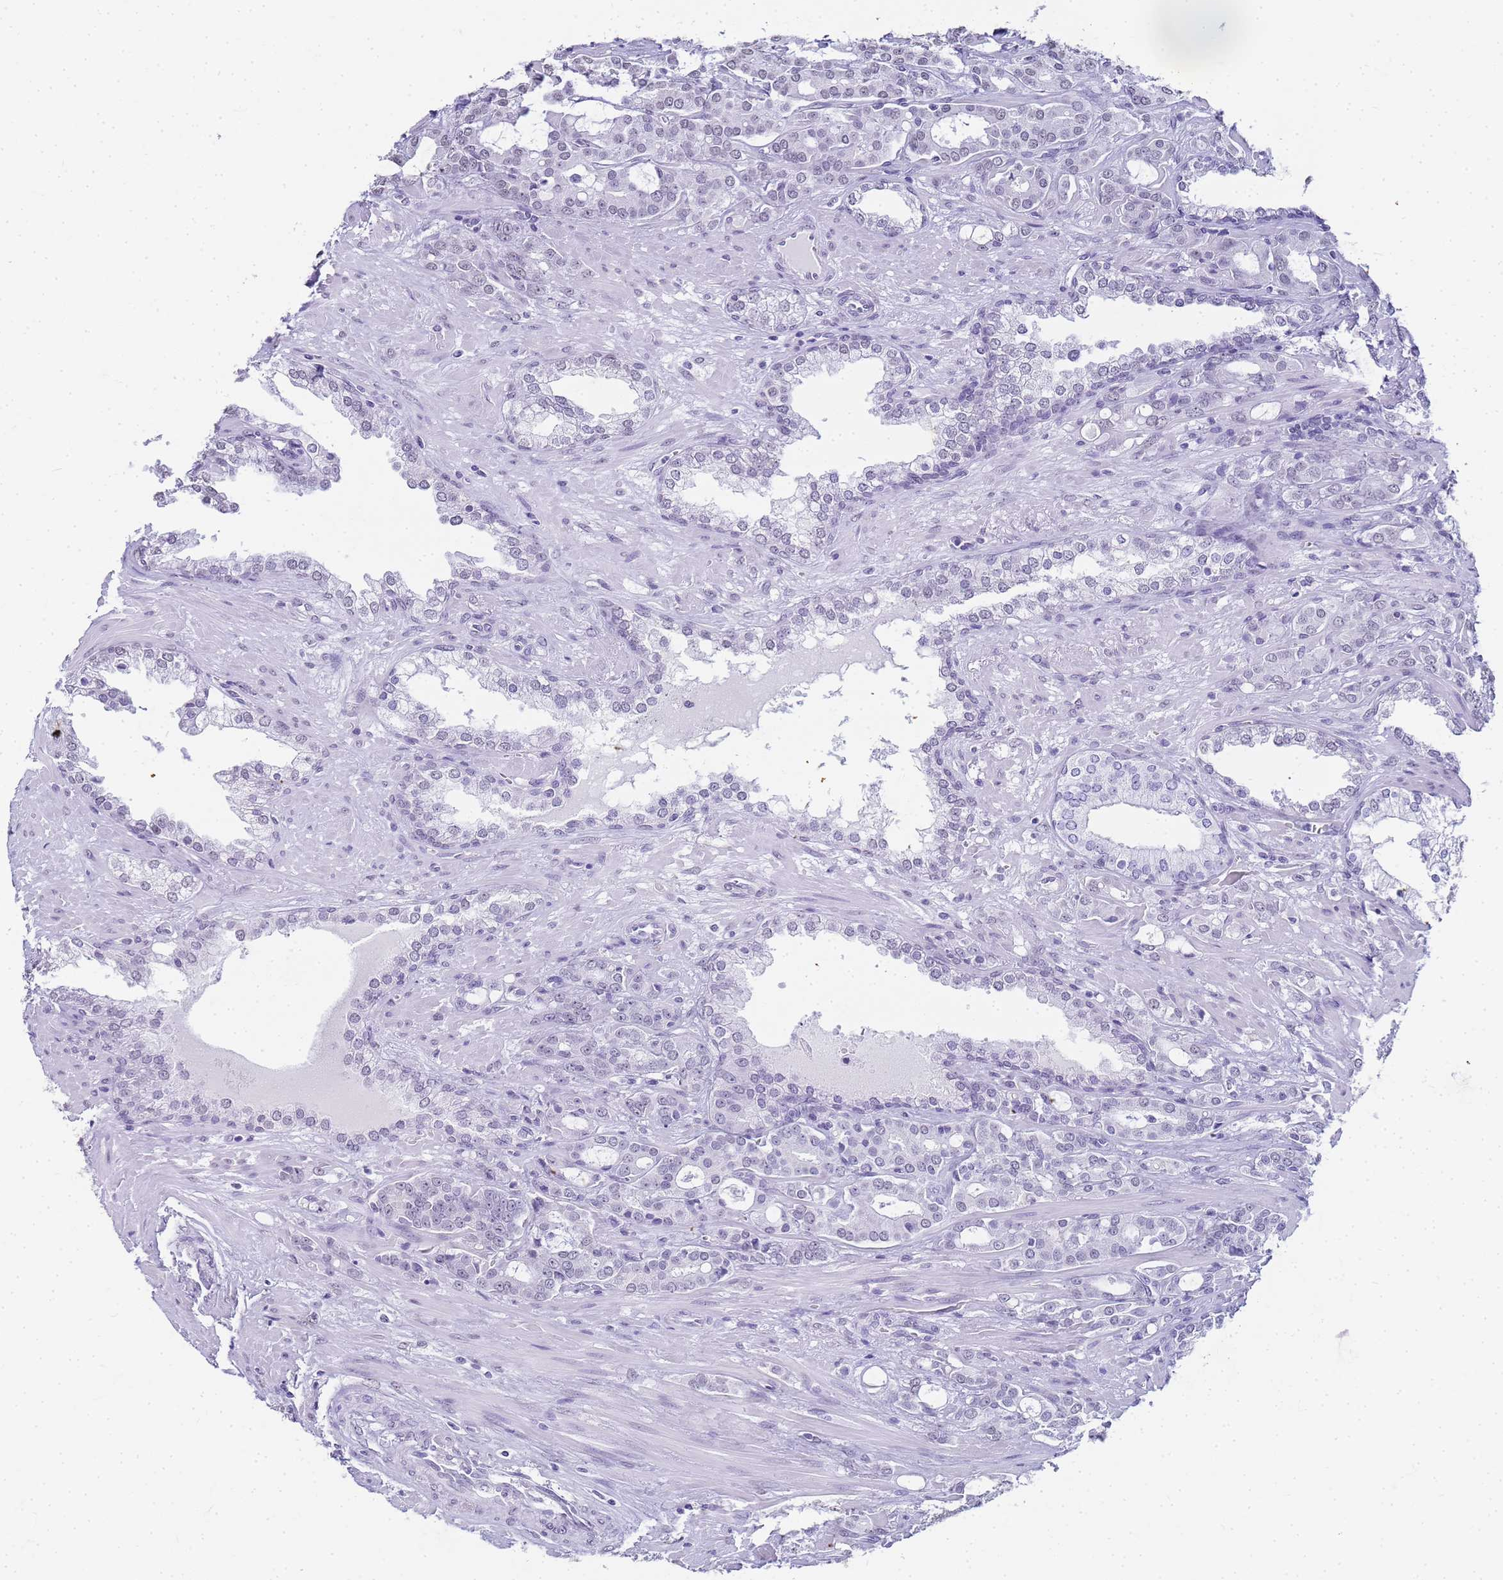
{"staining": {"intensity": "negative", "quantity": "none", "location": "none"}, "tissue": "prostate cancer", "cell_type": "Tumor cells", "image_type": "cancer", "snomed": [{"axis": "morphology", "description": "Adenocarcinoma, High grade"}, {"axis": "topography", "description": "Prostate"}], "caption": "Immunohistochemical staining of prostate cancer reveals no significant positivity in tumor cells.", "gene": "SLC7A9", "patient": {"sex": "male", "age": 72}}